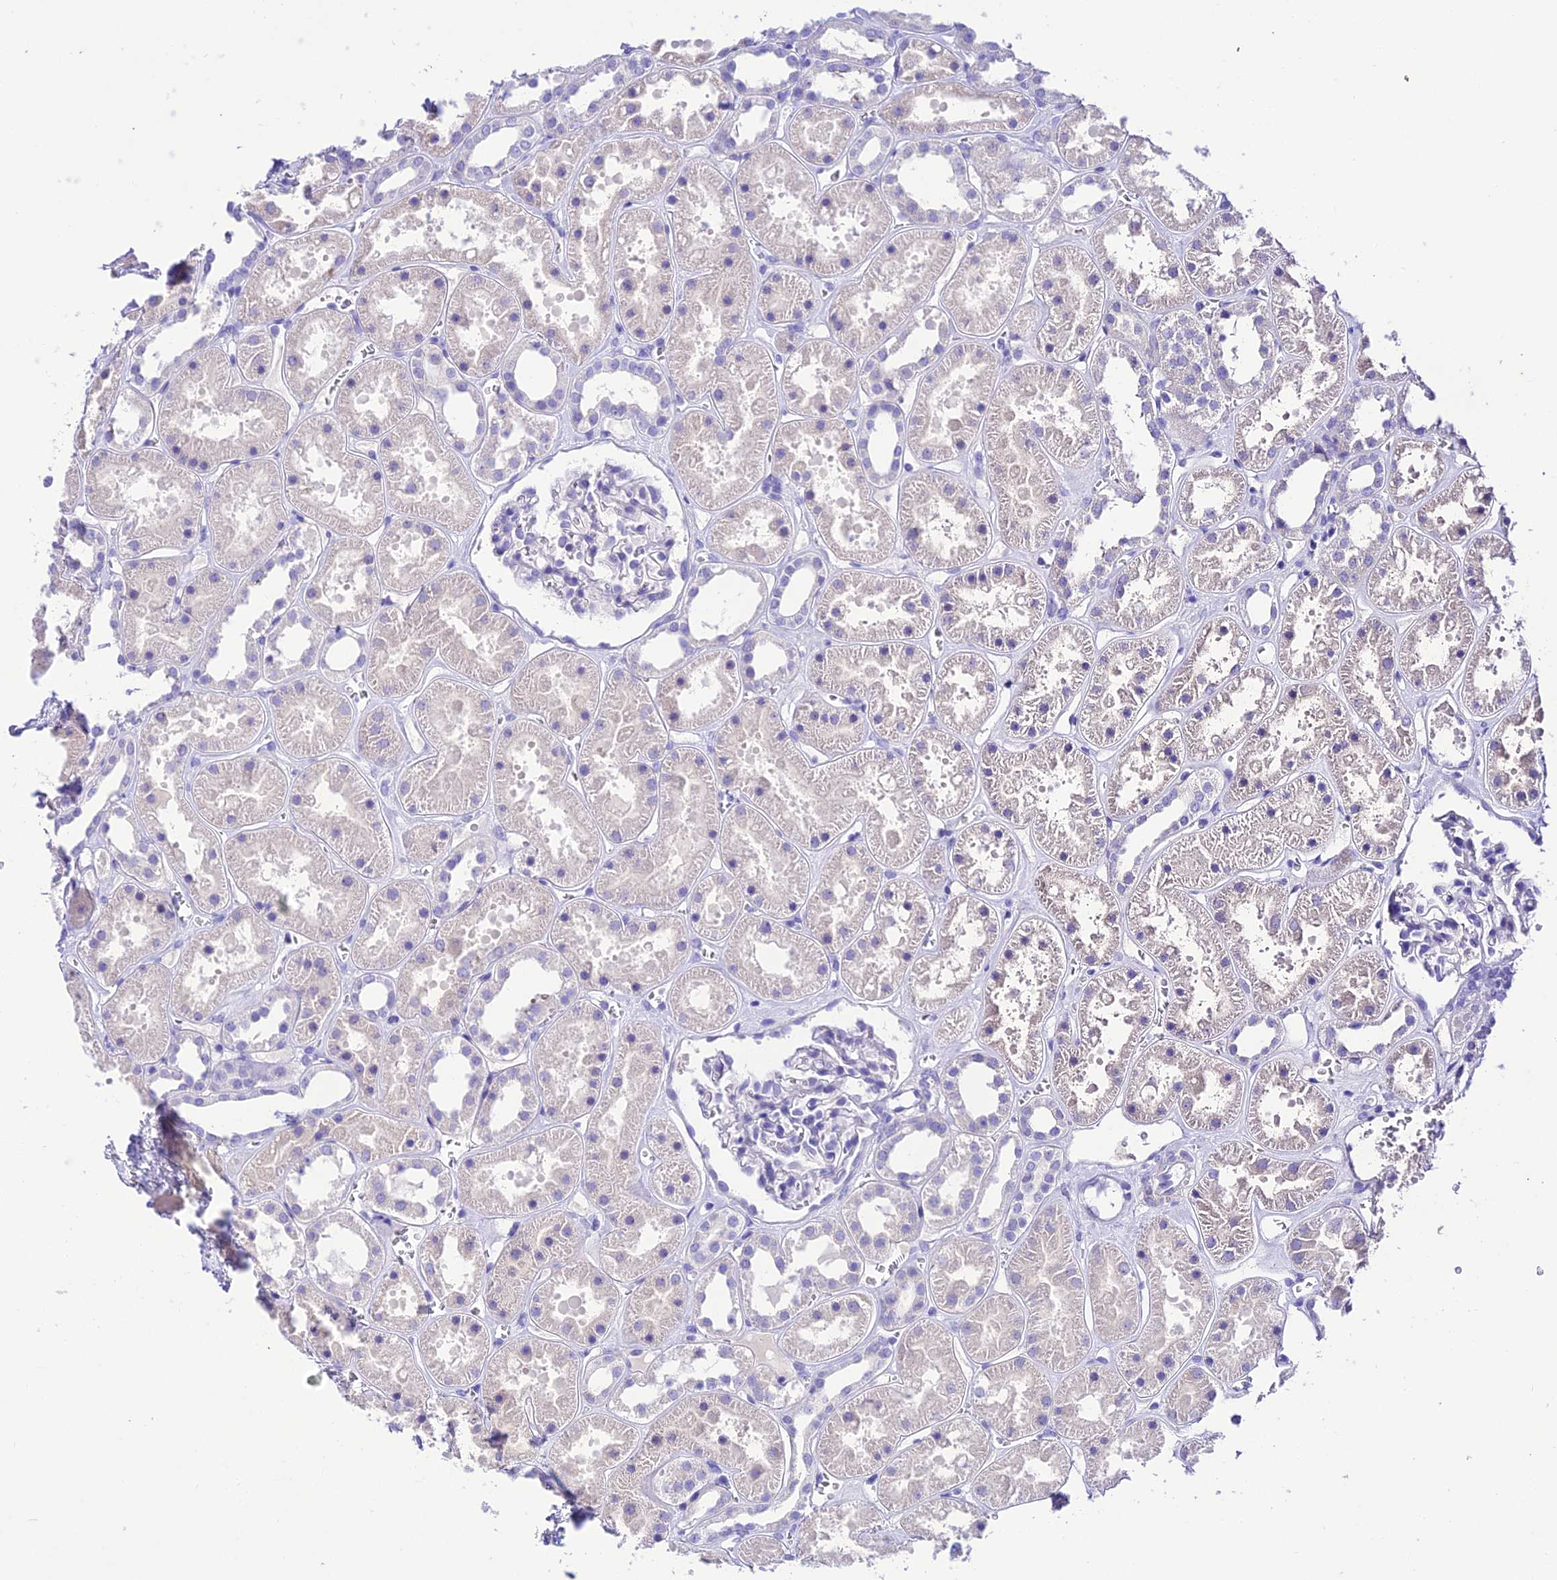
{"staining": {"intensity": "negative", "quantity": "none", "location": "none"}, "tissue": "kidney", "cell_type": "Cells in glomeruli", "image_type": "normal", "snomed": [{"axis": "morphology", "description": "Normal tissue, NOS"}, {"axis": "topography", "description": "Kidney"}], "caption": "A histopathology image of human kidney is negative for staining in cells in glomeruli. The staining was performed using DAB (3,3'-diaminobenzidine) to visualize the protein expression in brown, while the nuclei were stained in blue with hematoxylin (Magnification: 20x).", "gene": "NLRP6", "patient": {"sex": "female", "age": 41}}